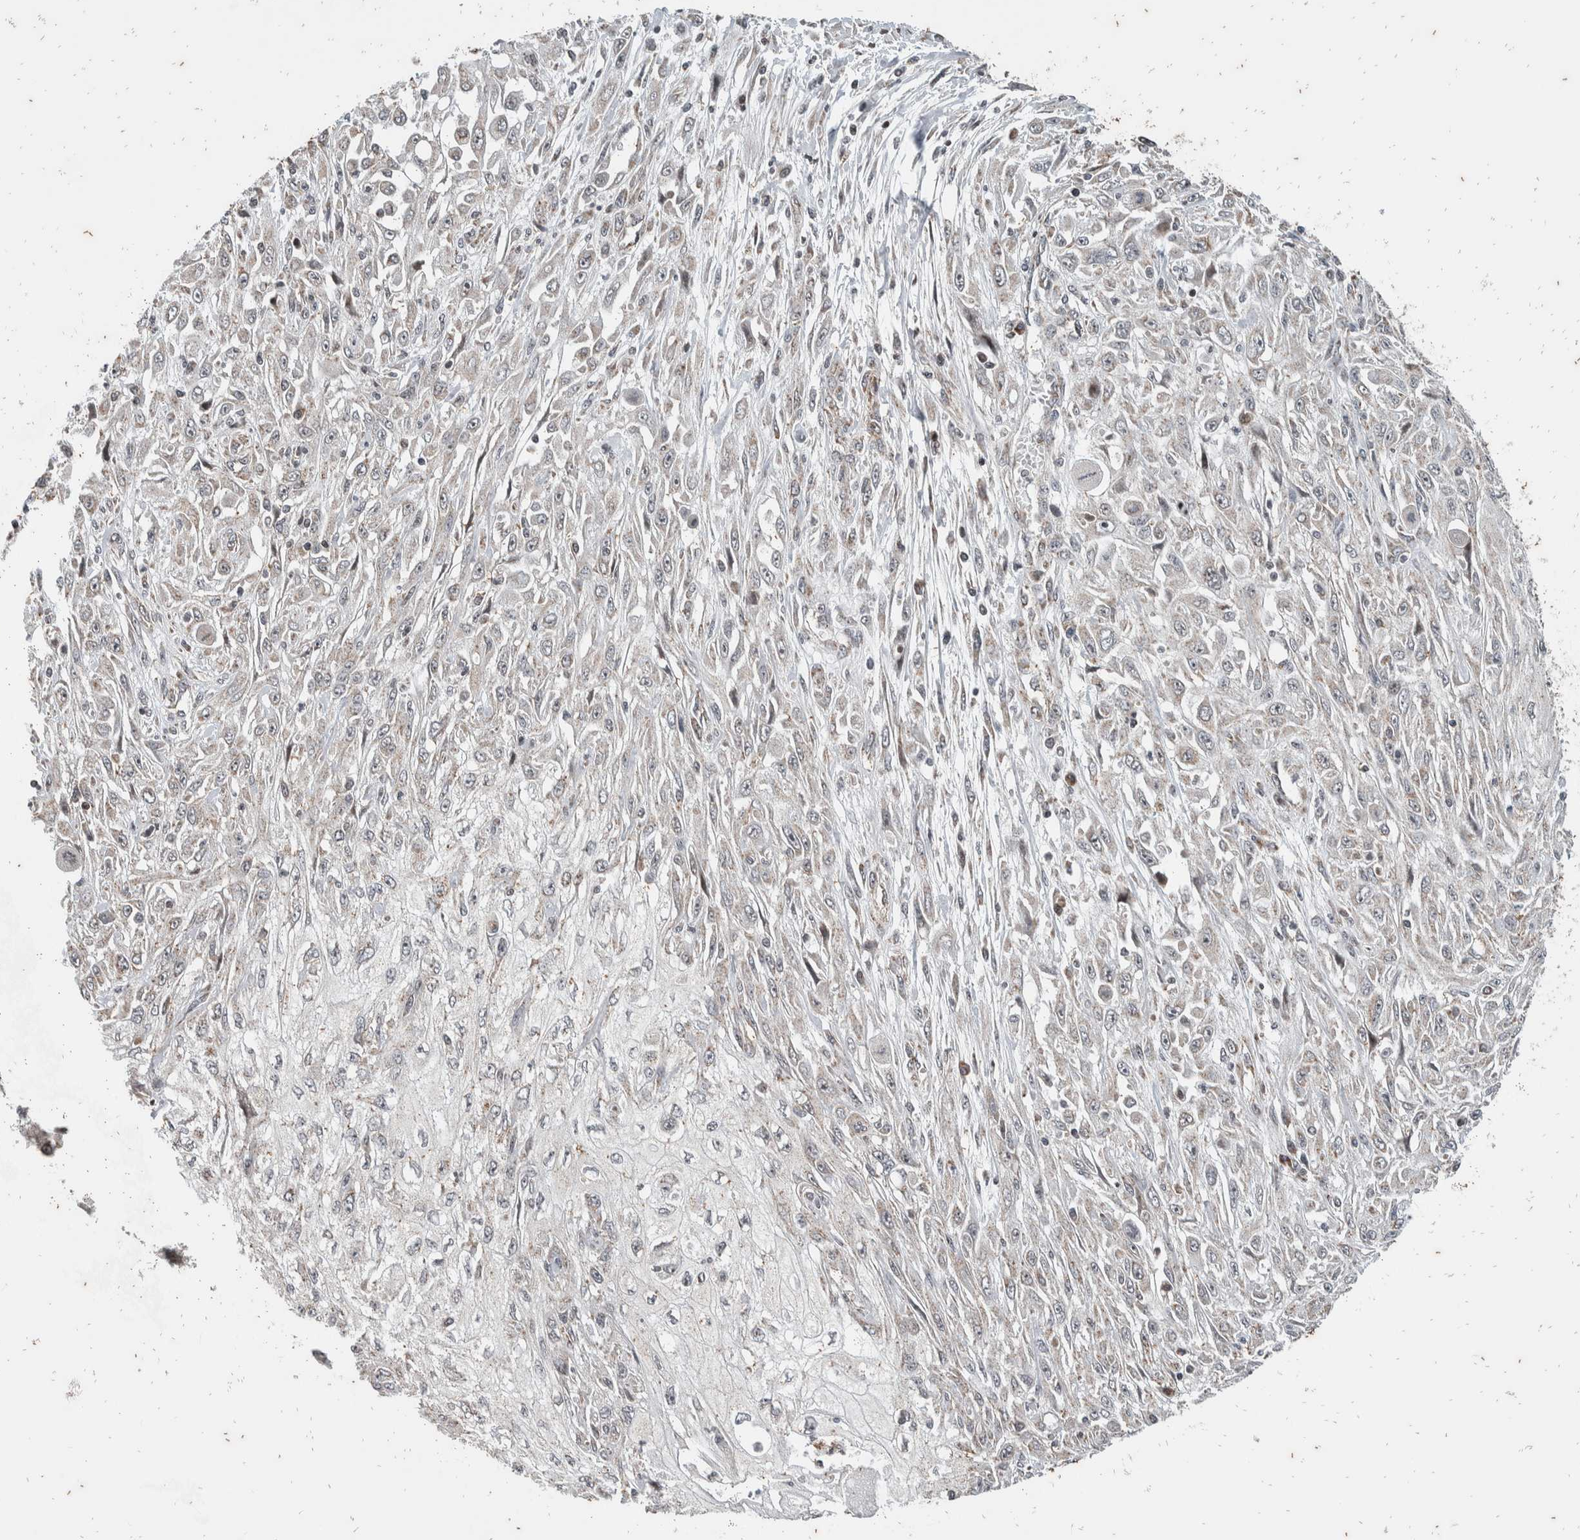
{"staining": {"intensity": "negative", "quantity": "none", "location": "none"}, "tissue": "skin cancer", "cell_type": "Tumor cells", "image_type": "cancer", "snomed": [{"axis": "morphology", "description": "Squamous cell carcinoma, NOS"}, {"axis": "morphology", "description": "Squamous cell carcinoma, metastatic, NOS"}, {"axis": "topography", "description": "Skin"}, {"axis": "topography", "description": "Lymph node"}], "caption": "This image is of metastatic squamous cell carcinoma (skin) stained with IHC to label a protein in brown with the nuclei are counter-stained blue. There is no expression in tumor cells.", "gene": "ATXN7L1", "patient": {"sex": "male", "age": 75}}